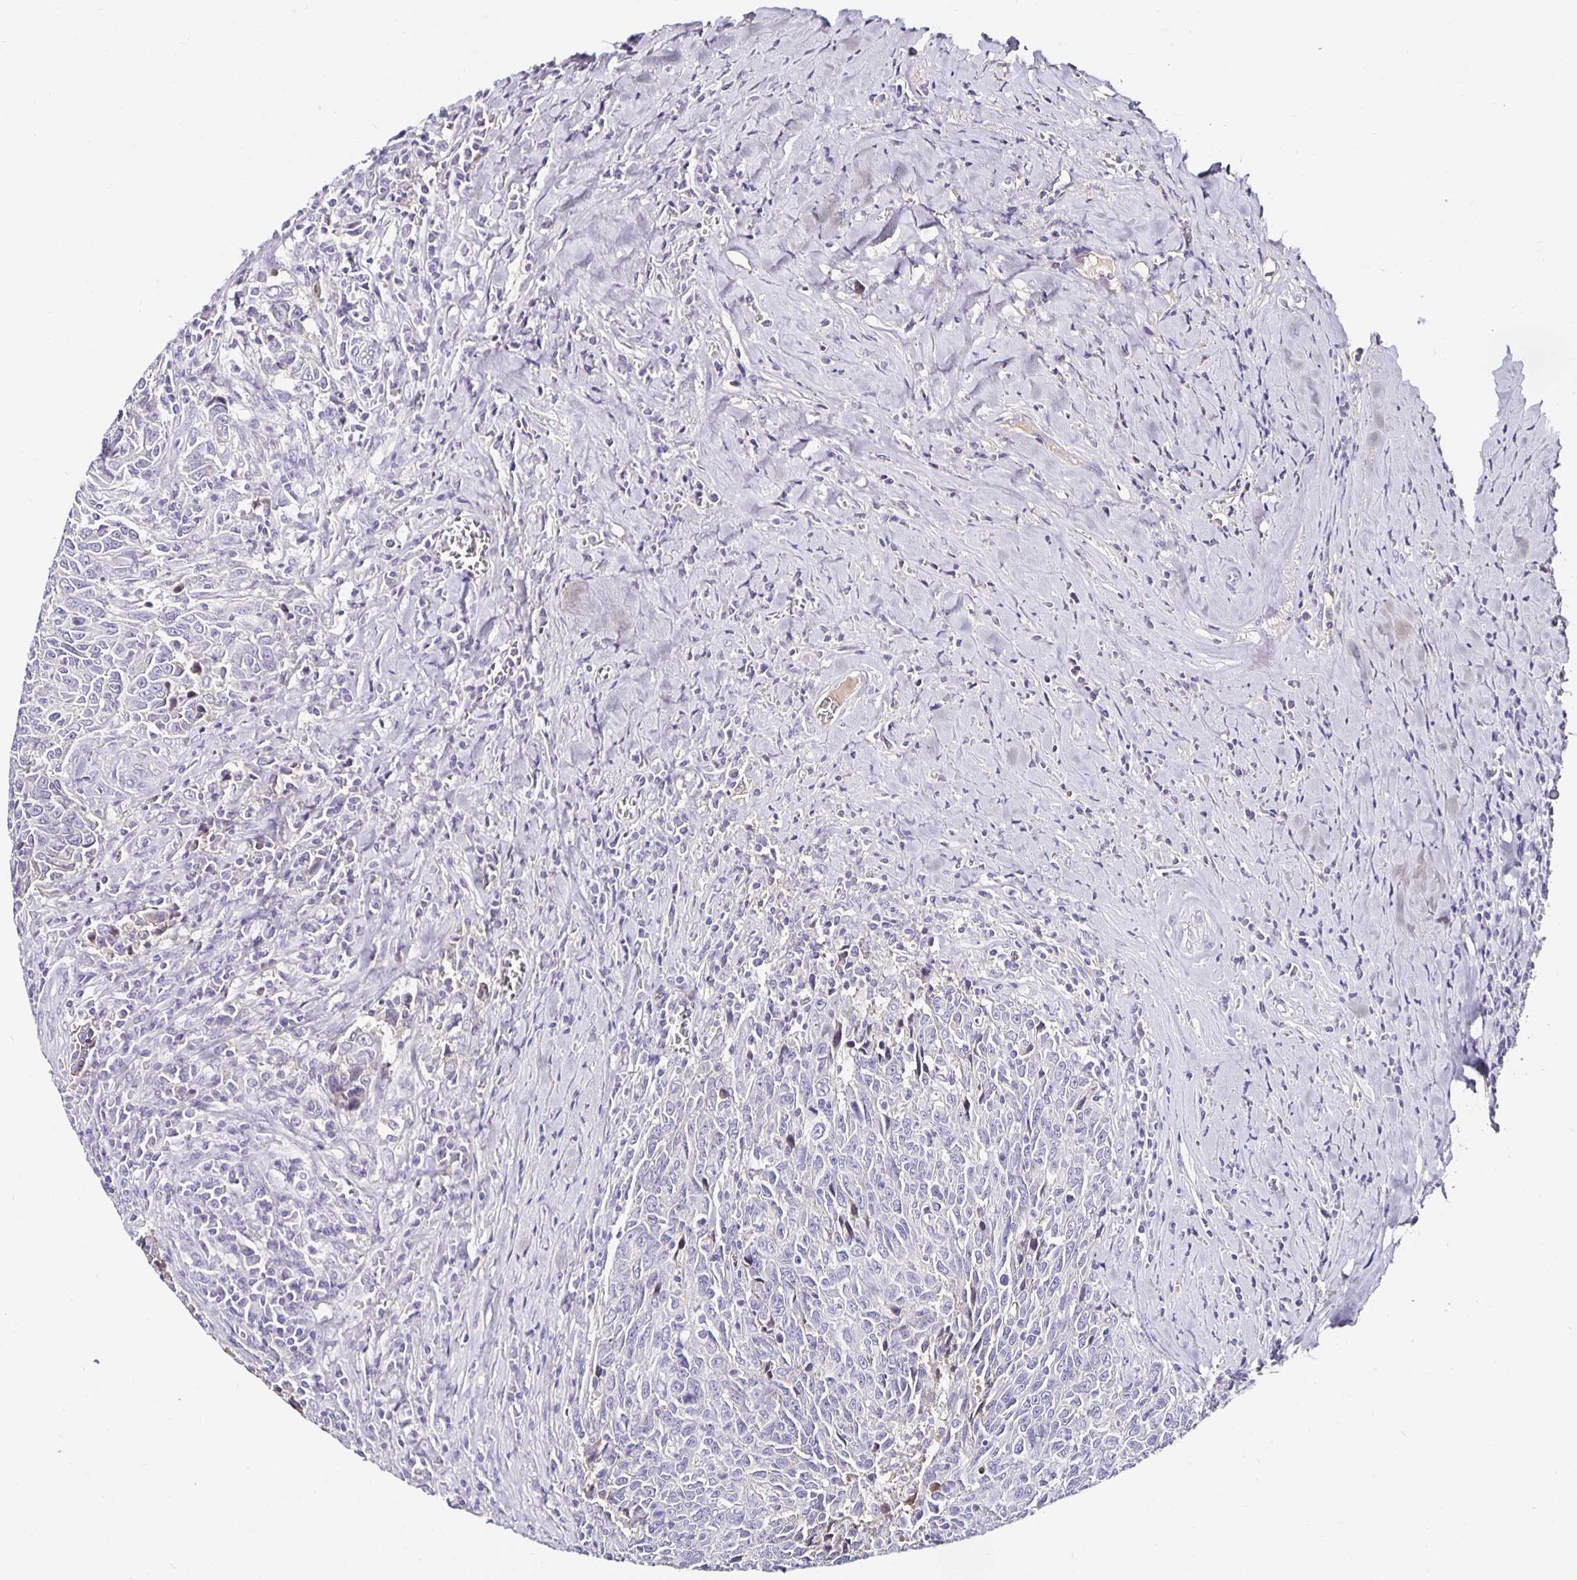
{"staining": {"intensity": "negative", "quantity": "none", "location": "none"}, "tissue": "breast cancer", "cell_type": "Tumor cells", "image_type": "cancer", "snomed": [{"axis": "morphology", "description": "Duct carcinoma"}, {"axis": "topography", "description": "Breast"}], "caption": "Immunohistochemical staining of human invasive ductal carcinoma (breast) demonstrates no significant expression in tumor cells.", "gene": "TTR", "patient": {"sex": "female", "age": 50}}